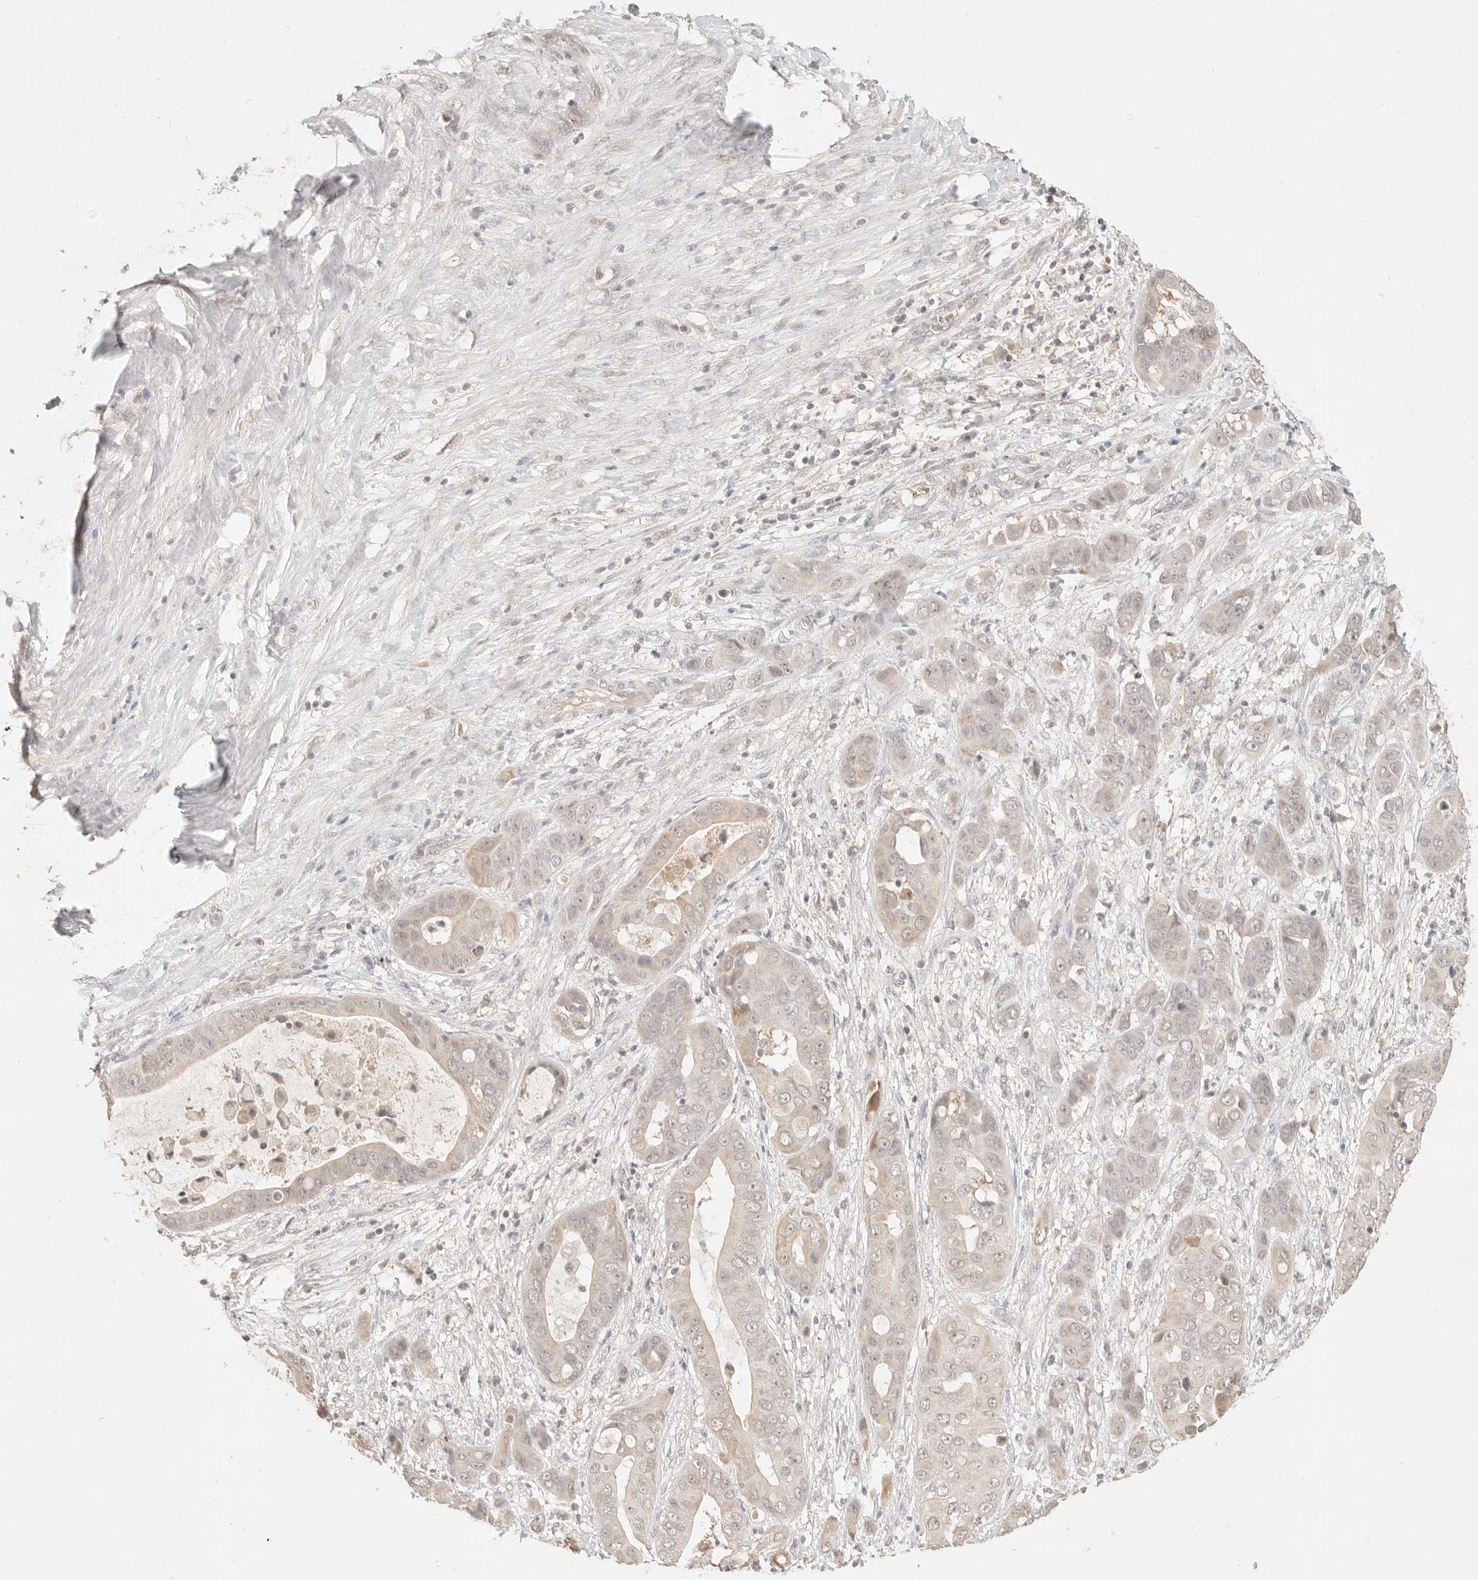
{"staining": {"intensity": "weak", "quantity": ">75%", "location": "cytoplasmic/membranous,nuclear"}, "tissue": "liver cancer", "cell_type": "Tumor cells", "image_type": "cancer", "snomed": [{"axis": "morphology", "description": "Cholangiocarcinoma"}, {"axis": "topography", "description": "Liver"}], "caption": "Weak cytoplasmic/membranous and nuclear protein staining is appreciated in about >75% of tumor cells in cholangiocarcinoma (liver).", "gene": "MEP1A", "patient": {"sex": "female", "age": 52}}